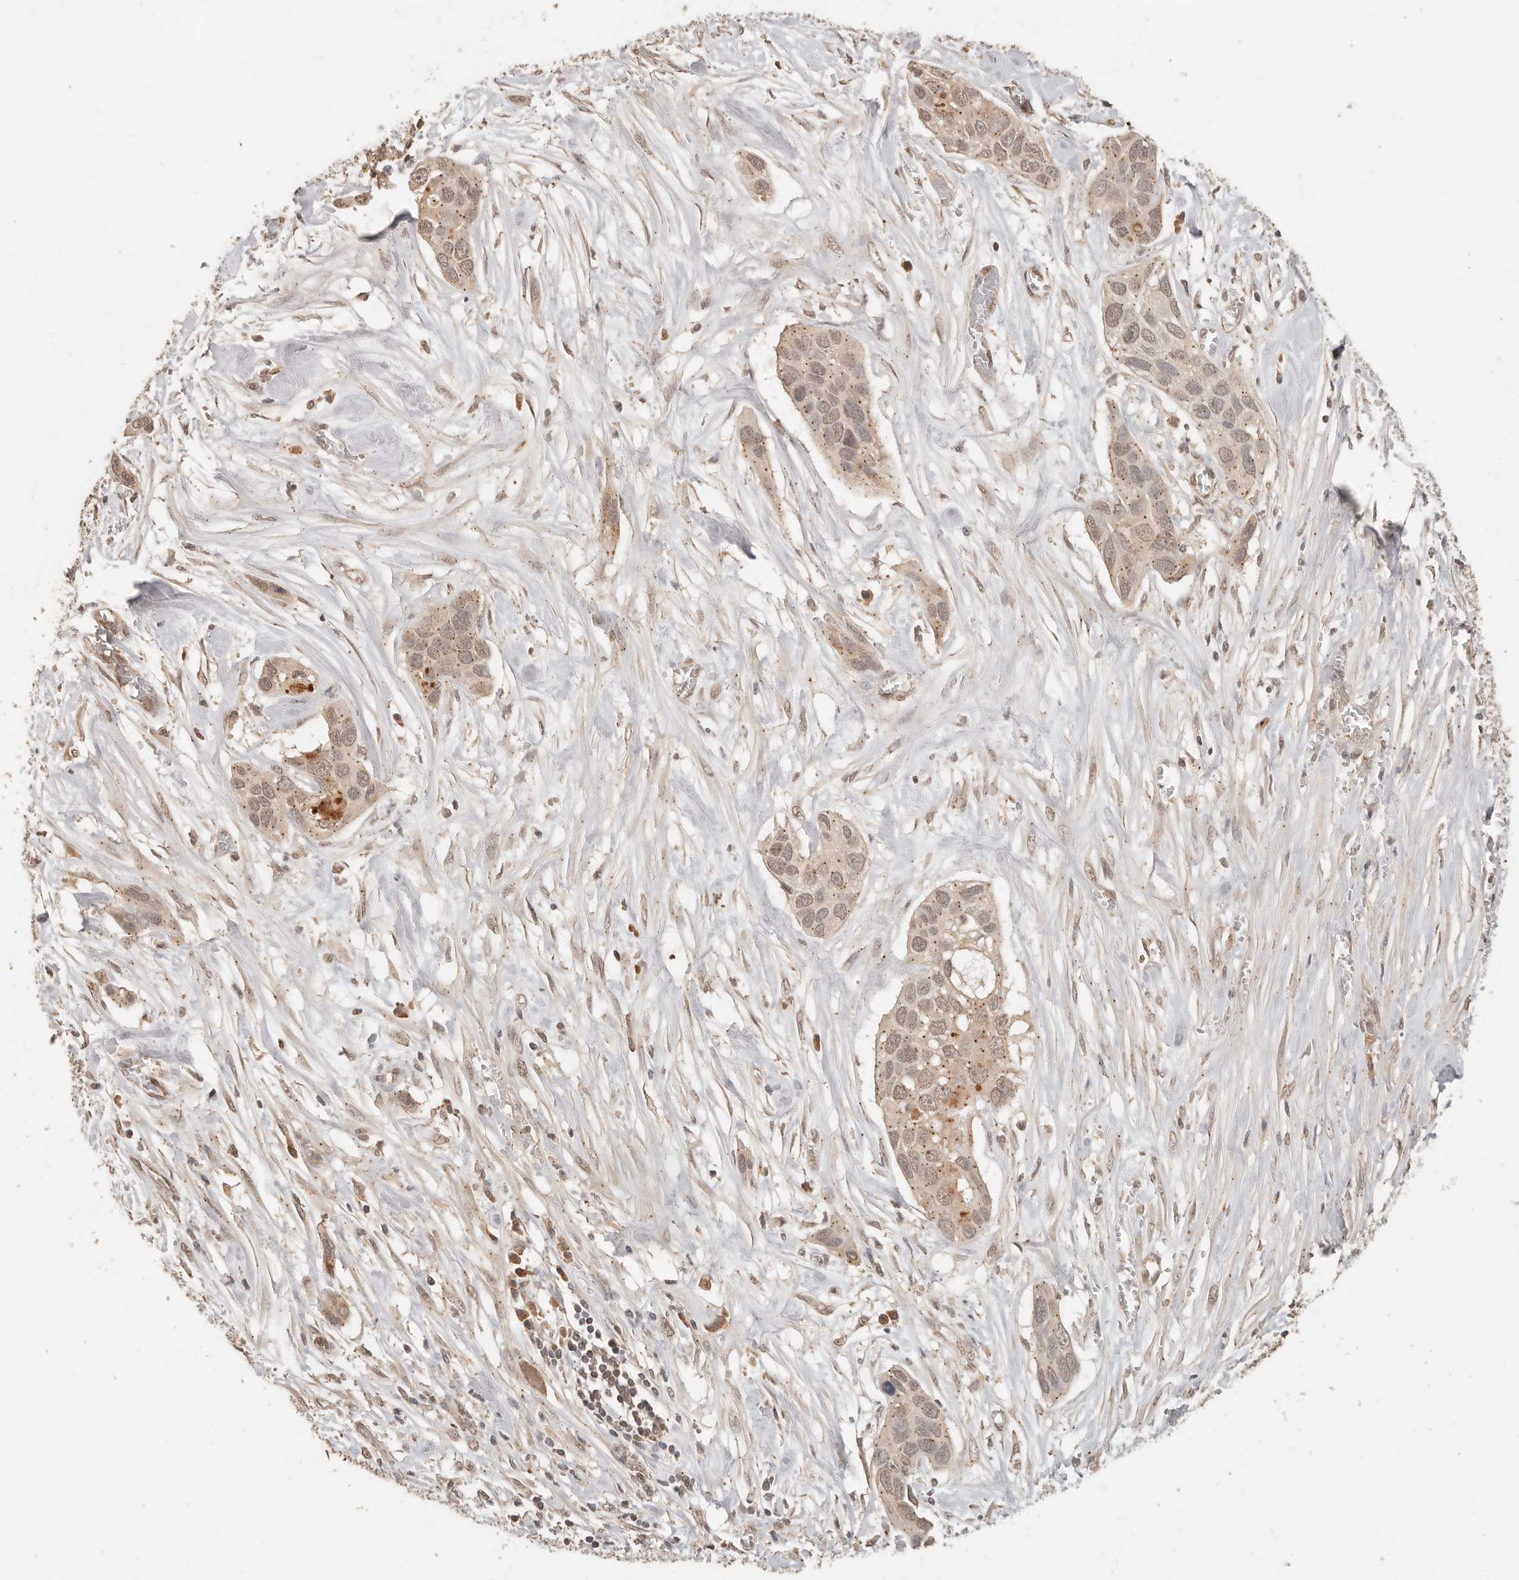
{"staining": {"intensity": "weak", "quantity": "25%-75%", "location": "cytoplasmic/membranous,nuclear"}, "tissue": "pancreatic cancer", "cell_type": "Tumor cells", "image_type": "cancer", "snomed": [{"axis": "morphology", "description": "Adenocarcinoma, NOS"}, {"axis": "topography", "description": "Pancreas"}], "caption": "Immunohistochemical staining of human adenocarcinoma (pancreatic) exhibits low levels of weak cytoplasmic/membranous and nuclear protein positivity in approximately 25%-75% of tumor cells.", "gene": "LMO4", "patient": {"sex": "female", "age": 60}}